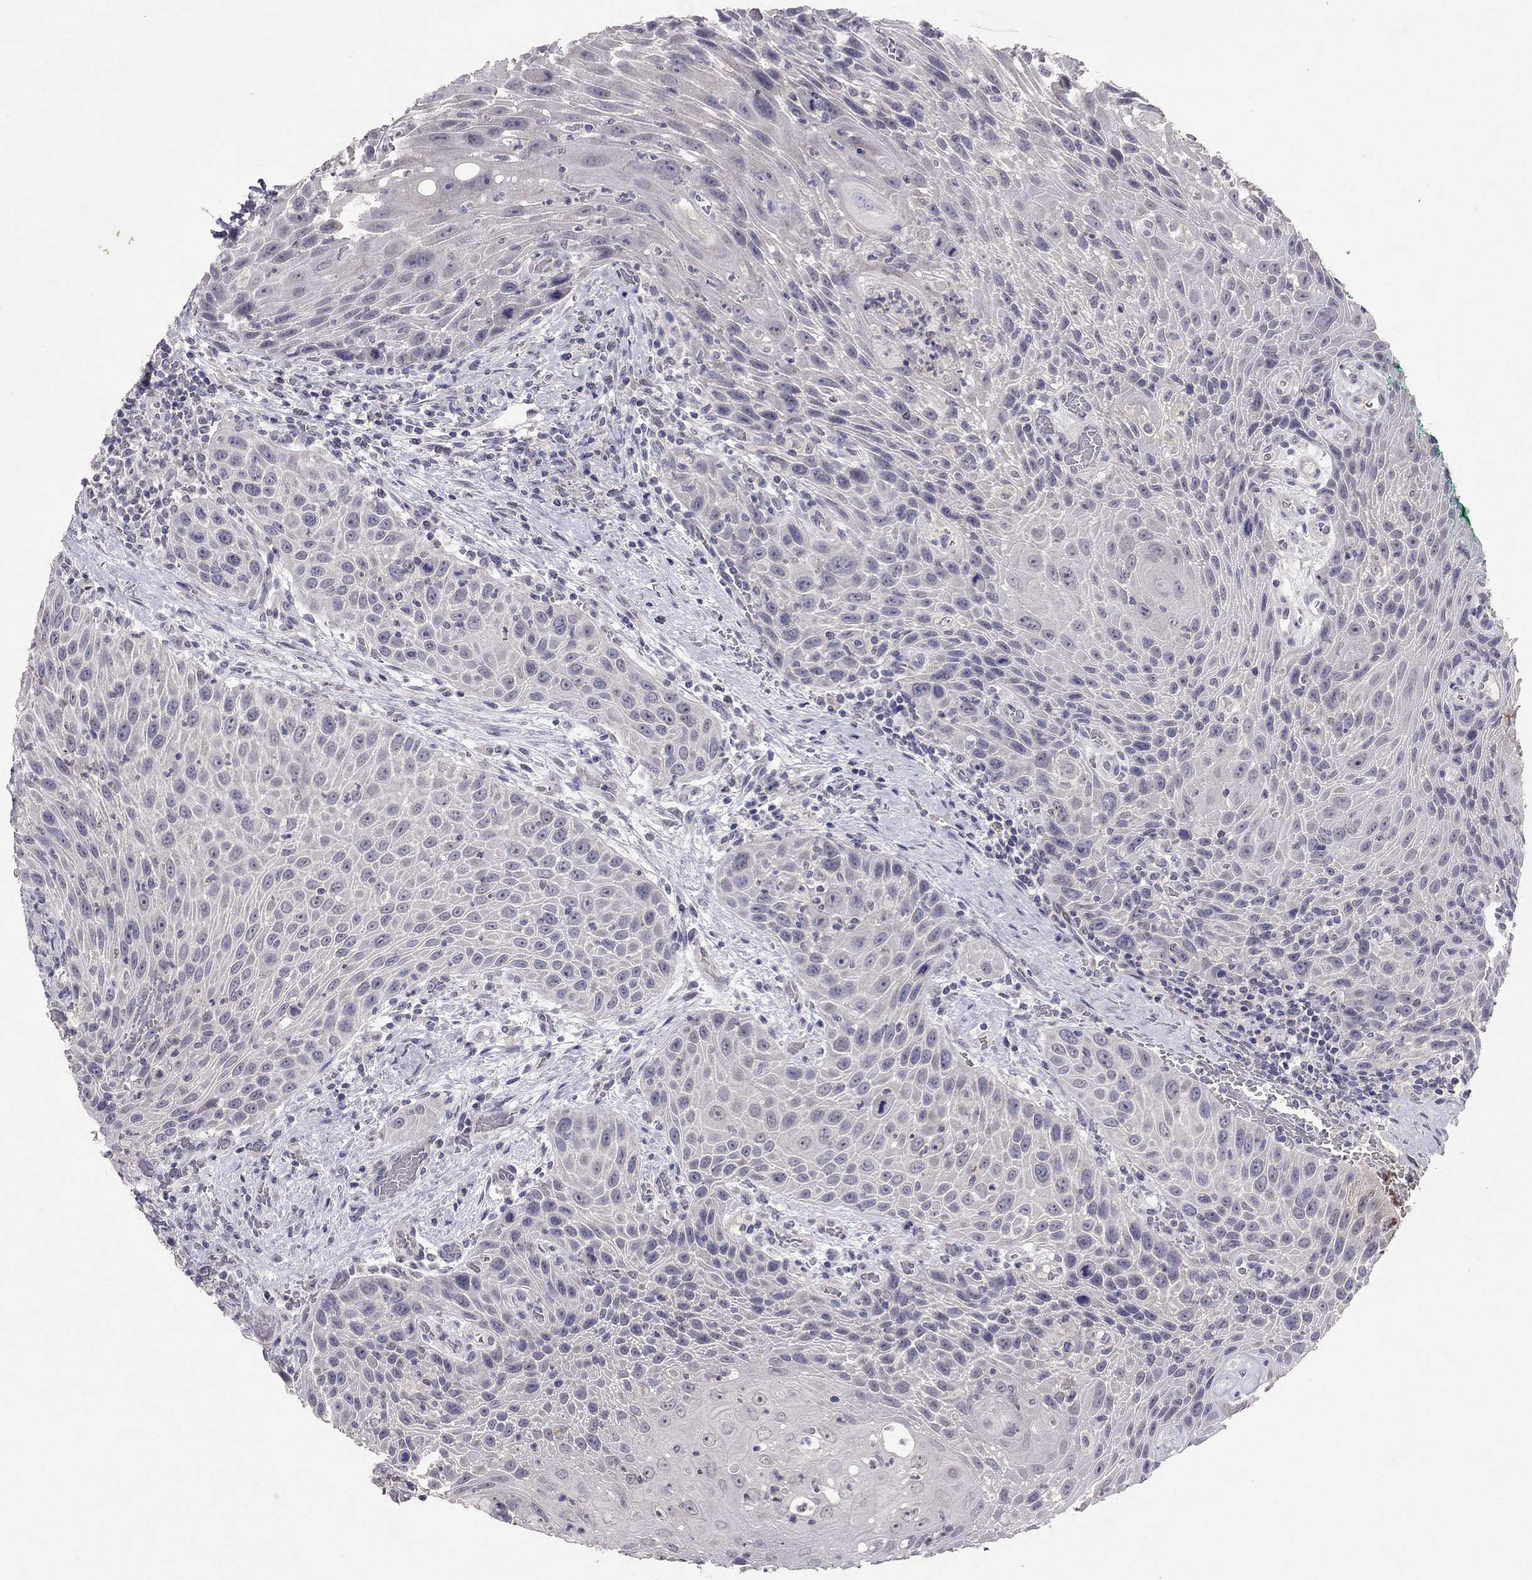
{"staining": {"intensity": "negative", "quantity": "none", "location": "none"}, "tissue": "head and neck cancer", "cell_type": "Tumor cells", "image_type": "cancer", "snomed": [{"axis": "morphology", "description": "Squamous cell carcinoma, NOS"}, {"axis": "topography", "description": "Head-Neck"}], "caption": "This is an IHC image of human head and neck squamous cell carcinoma. There is no positivity in tumor cells.", "gene": "FST", "patient": {"sex": "male", "age": 69}}